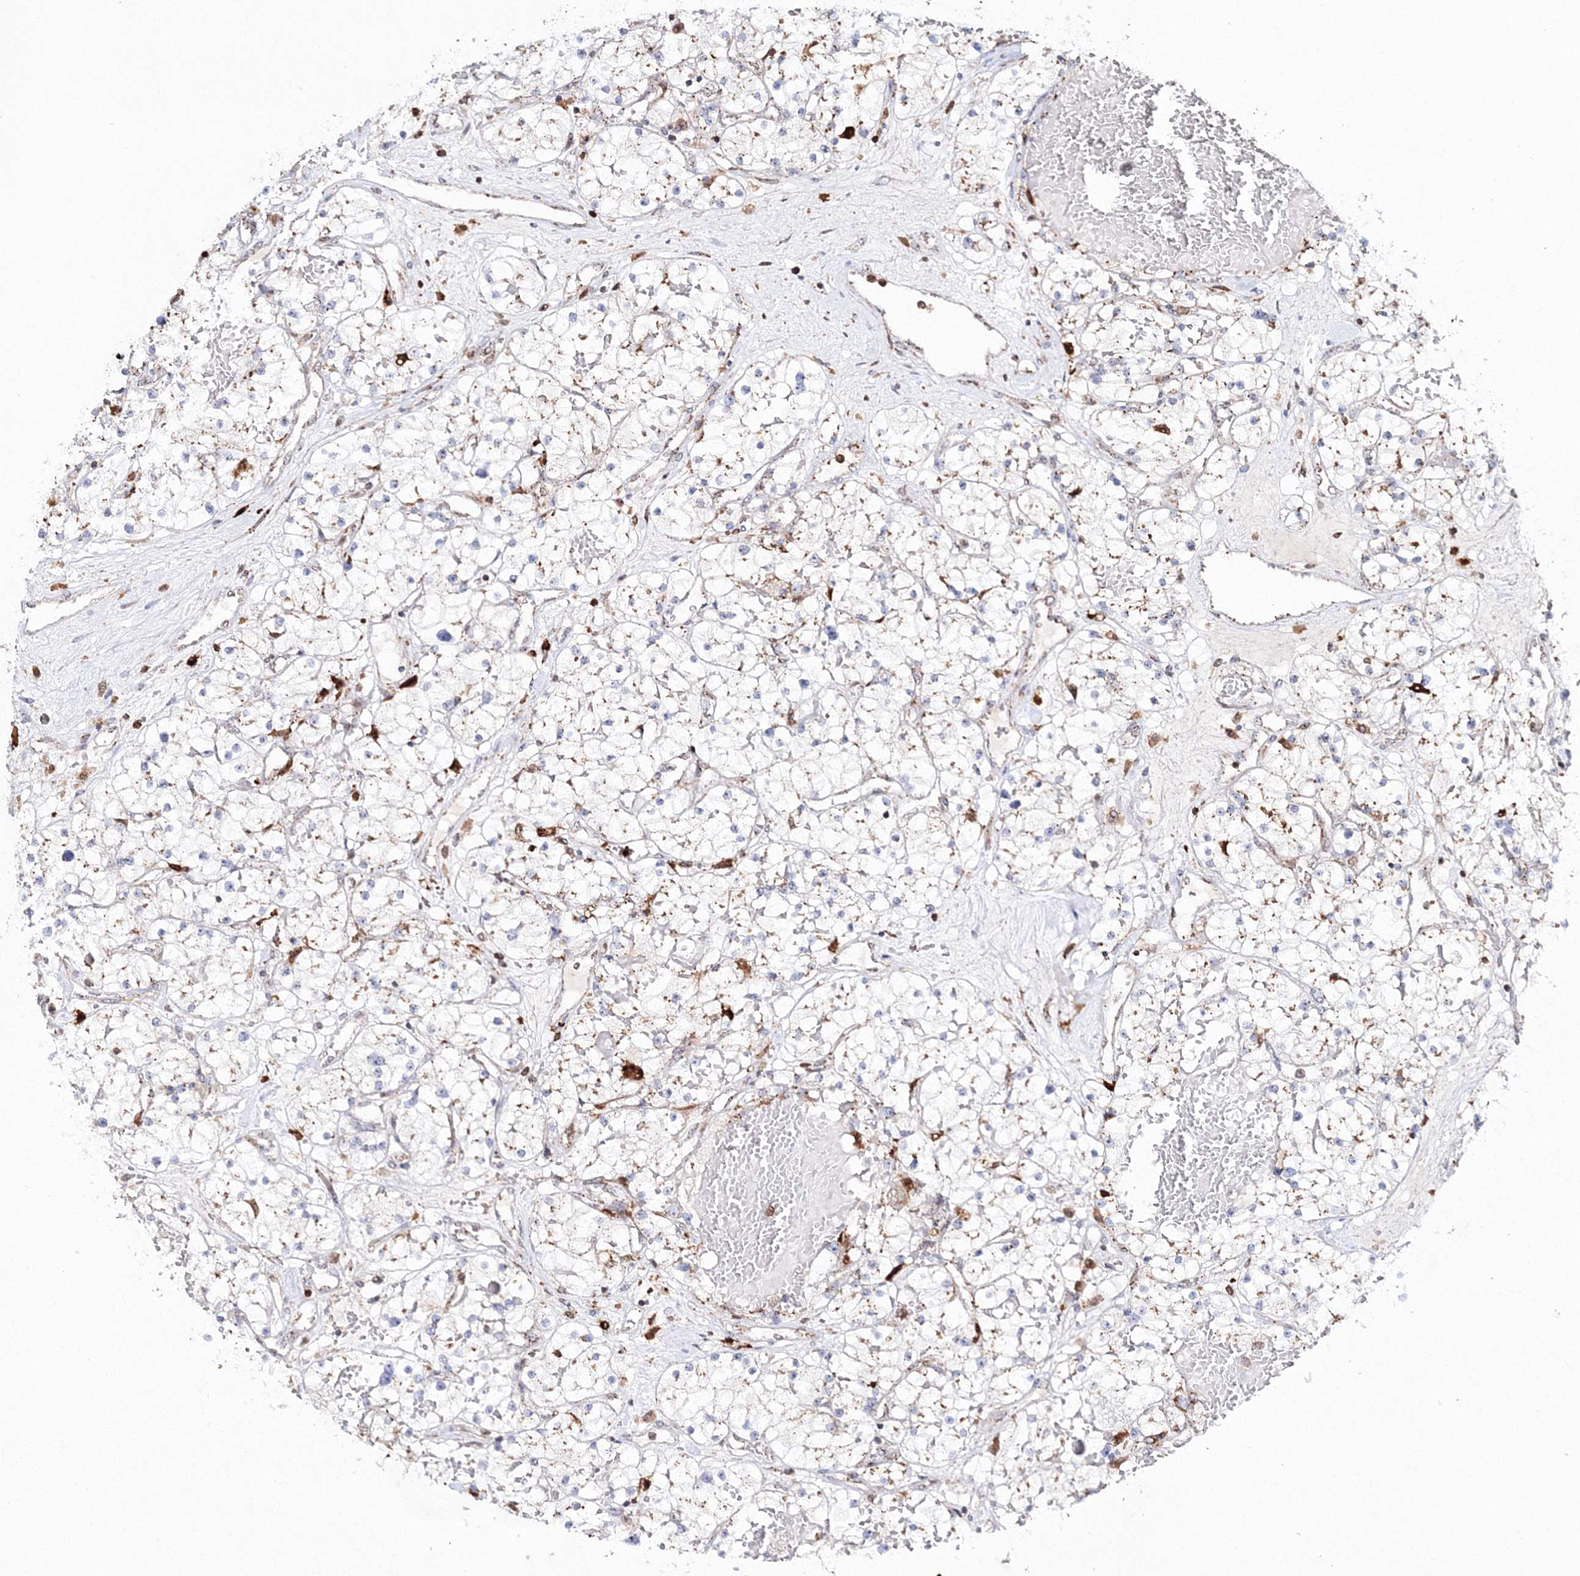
{"staining": {"intensity": "negative", "quantity": "none", "location": "none"}, "tissue": "renal cancer", "cell_type": "Tumor cells", "image_type": "cancer", "snomed": [{"axis": "morphology", "description": "Normal tissue, NOS"}, {"axis": "morphology", "description": "Adenocarcinoma, NOS"}, {"axis": "topography", "description": "Kidney"}], "caption": "Protein analysis of renal cancer (adenocarcinoma) displays no significant expression in tumor cells.", "gene": "ARCN1", "patient": {"sex": "male", "age": 68}}